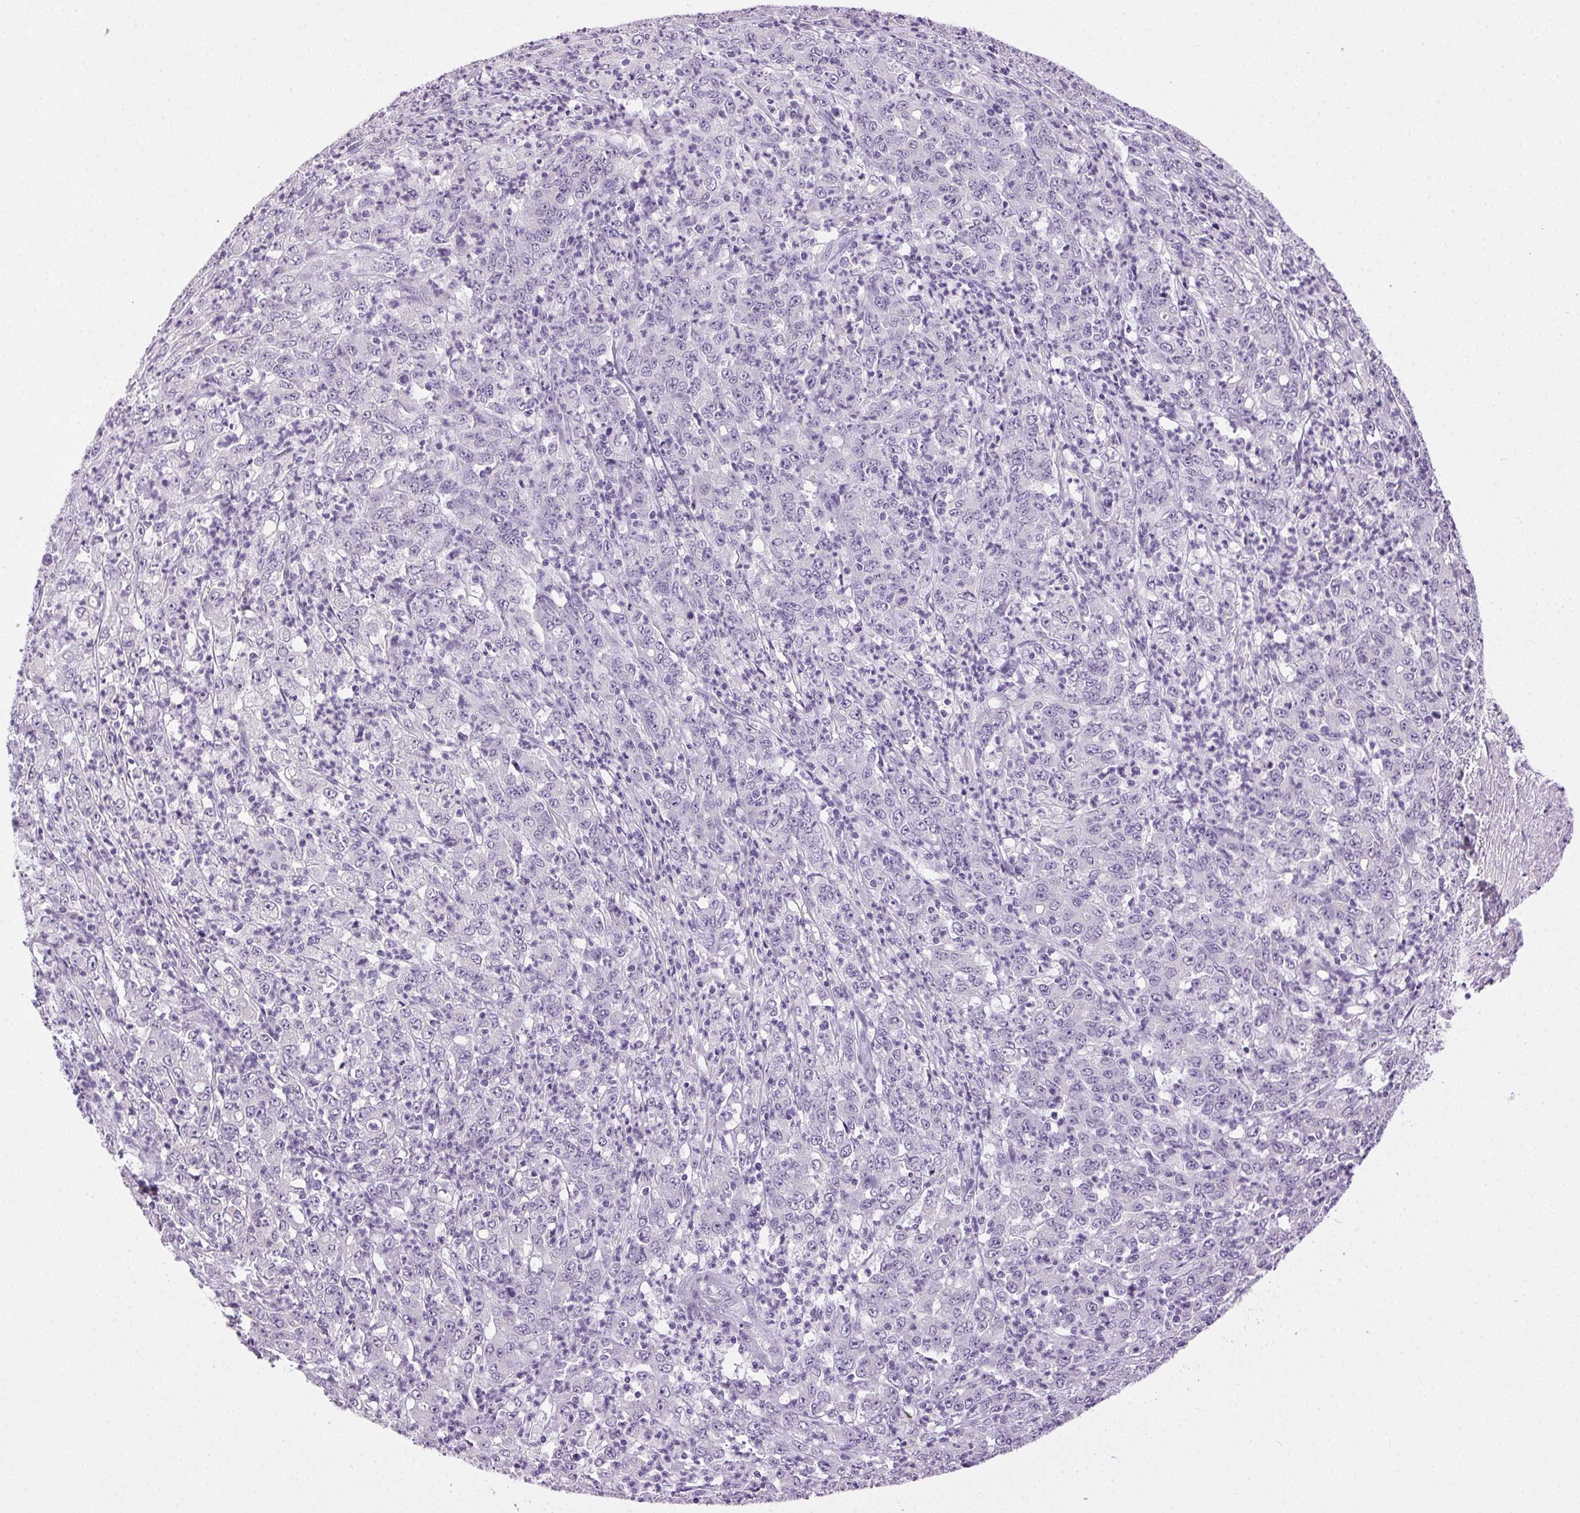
{"staining": {"intensity": "negative", "quantity": "none", "location": "none"}, "tissue": "stomach cancer", "cell_type": "Tumor cells", "image_type": "cancer", "snomed": [{"axis": "morphology", "description": "Adenocarcinoma, NOS"}, {"axis": "topography", "description": "Stomach, lower"}], "caption": "There is no significant positivity in tumor cells of stomach adenocarcinoma.", "gene": "CLDN10", "patient": {"sex": "female", "age": 71}}